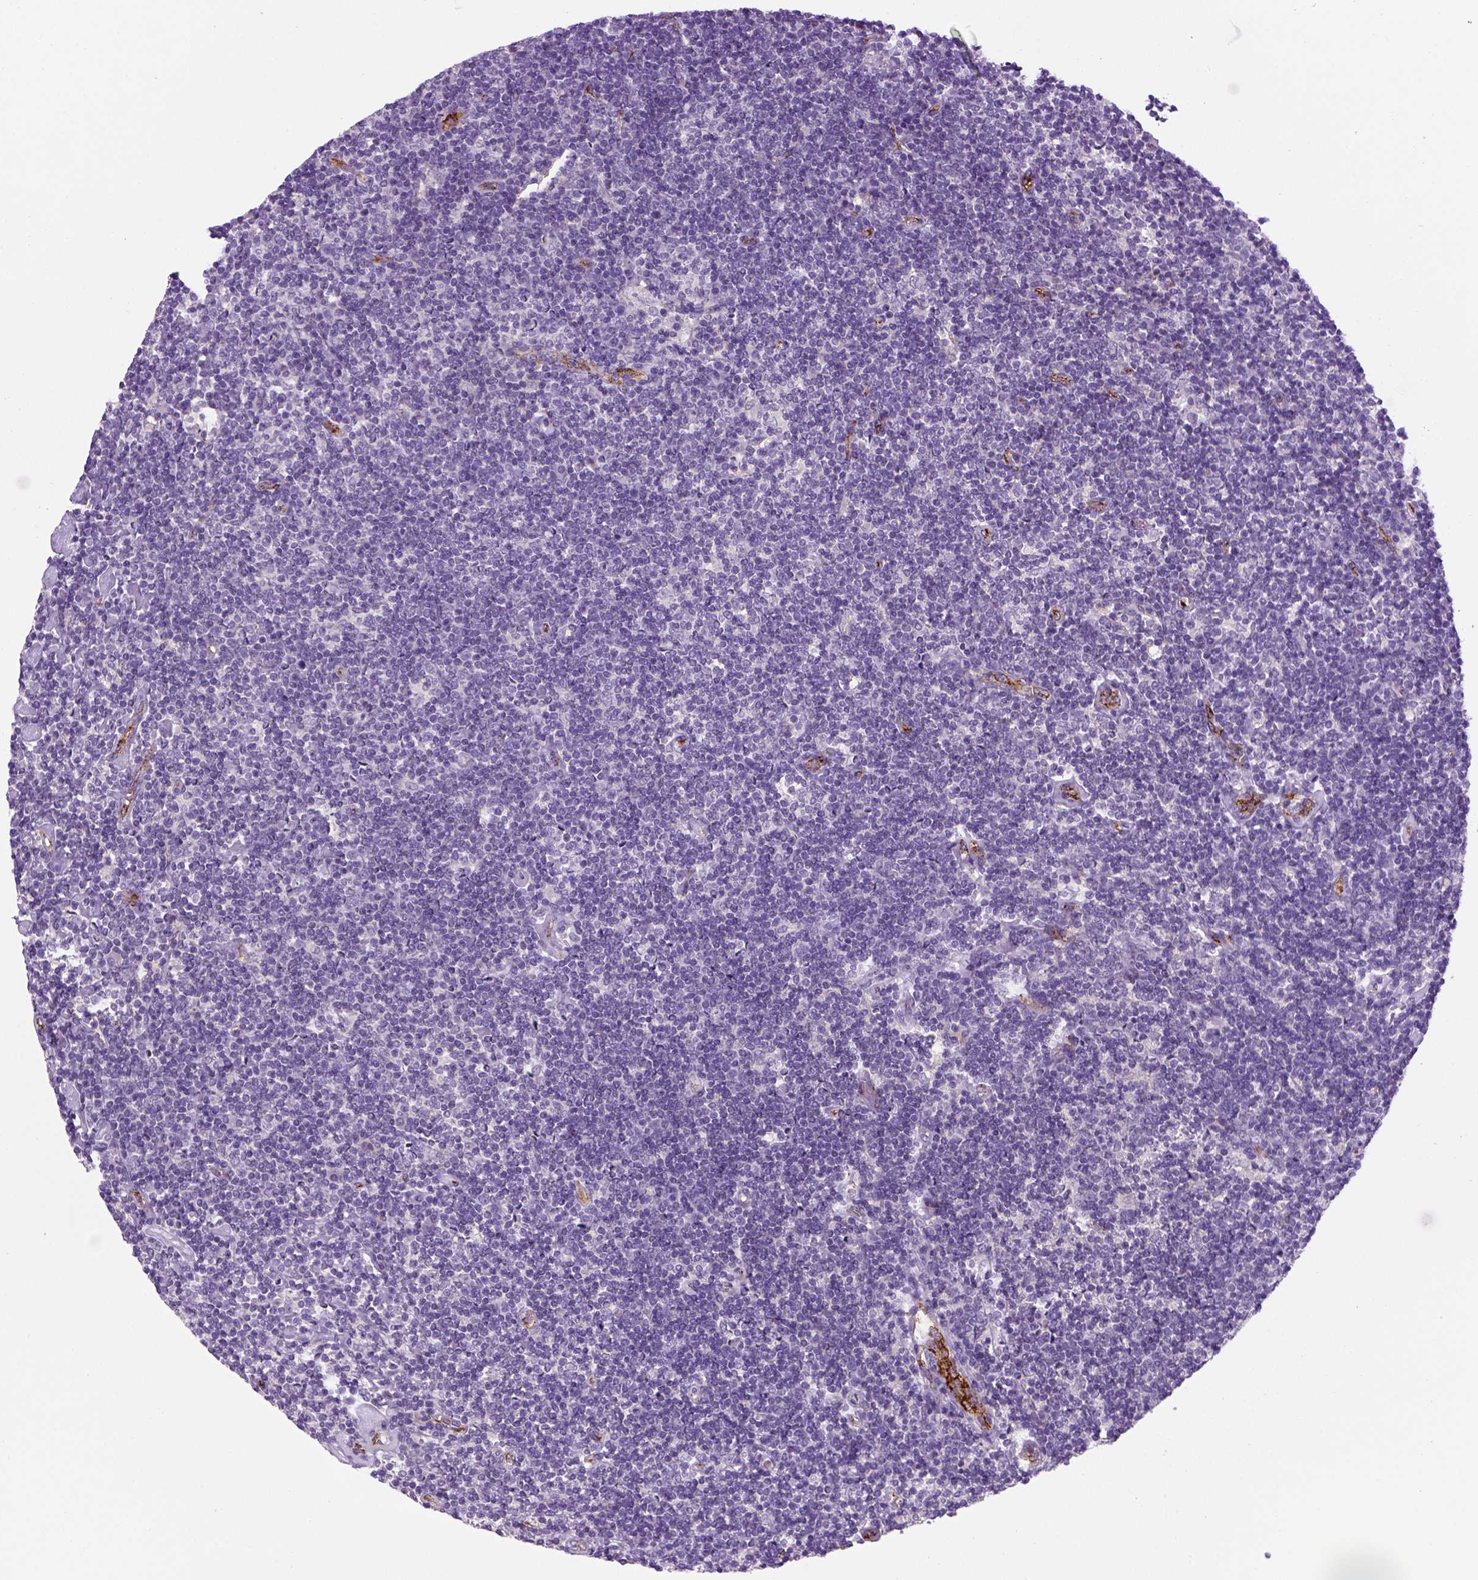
{"staining": {"intensity": "negative", "quantity": "none", "location": "none"}, "tissue": "lymphoma", "cell_type": "Tumor cells", "image_type": "cancer", "snomed": [{"axis": "morphology", "description": "Hodgkin's disease, NOS"}, {"axis": "topography", "description": "Lymph node"}], "caption": "High power microscopy micrograph of an immunohistochemistry micrograph of Hodgkin's disease, revealing no significant positivity in tumor cells.", "gene": "VWF", "patient": {"sex": "male", "age": 40}}